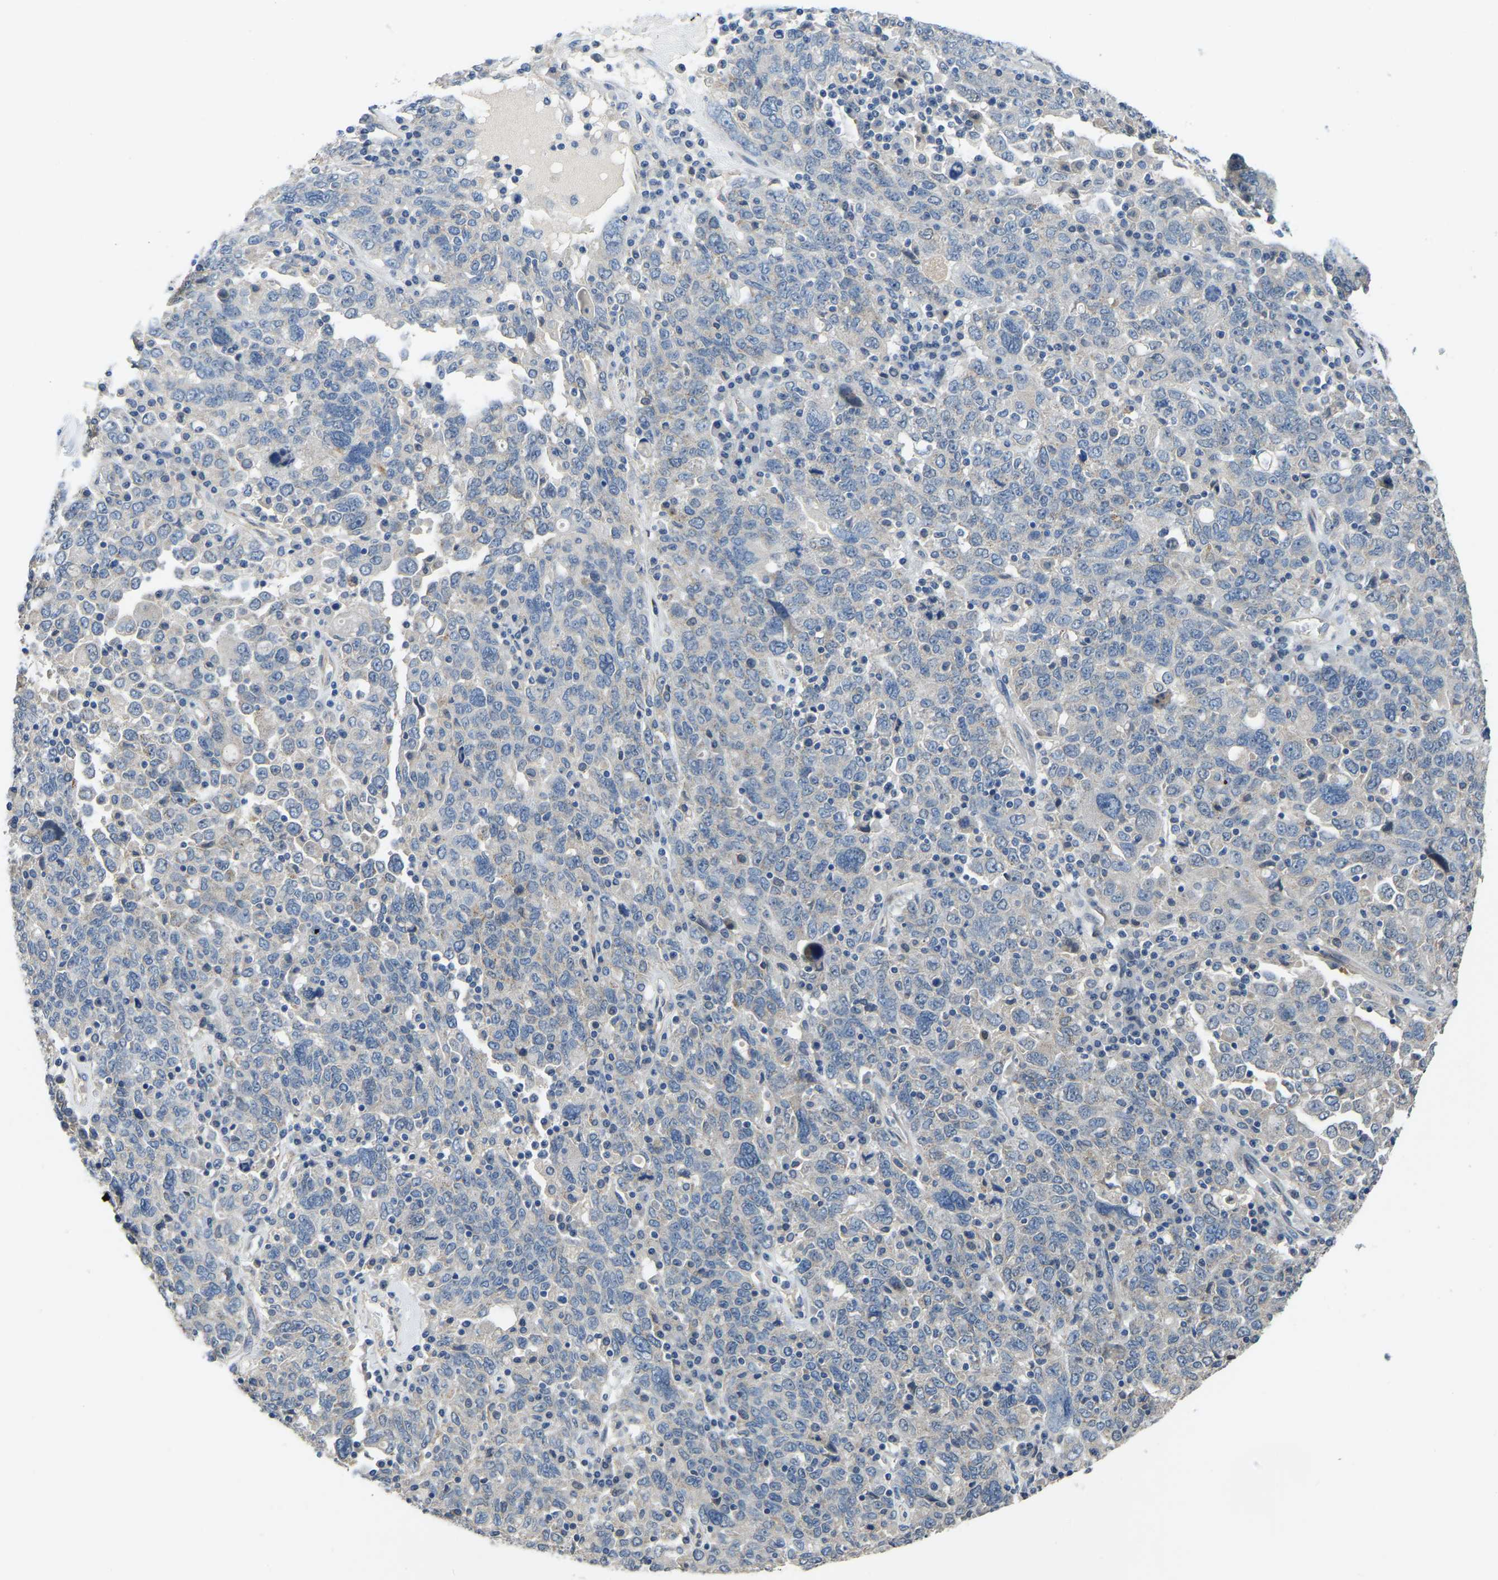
{"staining": {"intensity": "negative", "quantity": "none", "location": "none"}, "tissue": "ovarian cancer", "cell_type": "Tumor cells", "image_type": "cancer", "snomed": [{"axis": "morphology", "description": "Carcinoma, endometroid"}, {"axis": "topography", "description": "Ovary"}], "caption": "Immunohistochemistry (IHC) photomicrograph of neoplastic tissue: human ovarian cancer (endometroid carcinoma) stained with DAB (3,3'-diaminobenzidine) reveals no significant protein expression in tumor cells.", "gene": "HIGD2B", "patient": {"sex": "female", "age": 62}}